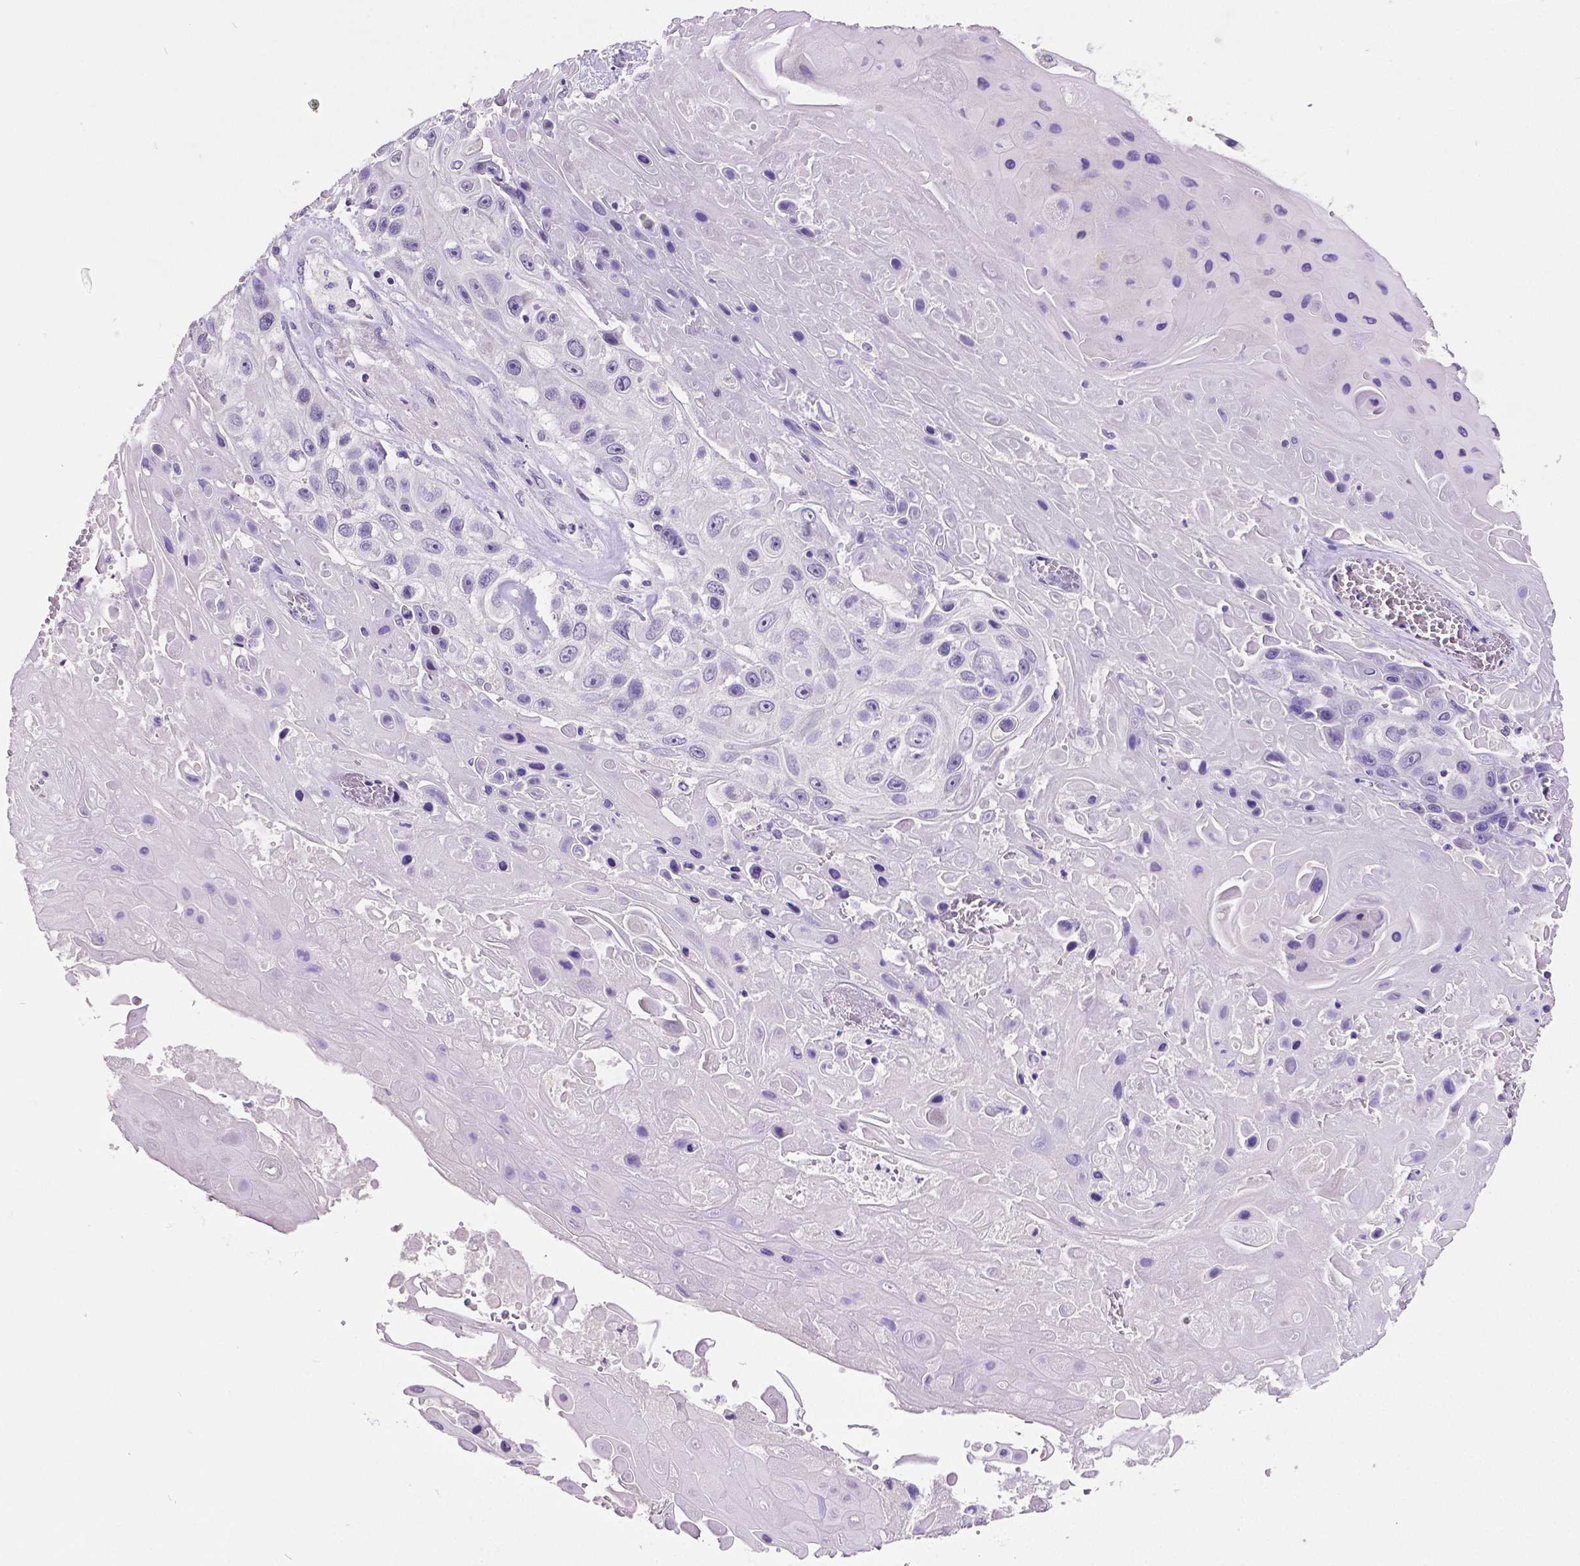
{"staining": {"intensity": "negative", "quantity": "none", "location": "none"}, "tissue": "skin cancer", "cell_type": "Tumor cells", "image_type": "cancer", "snomed": [{"axis": "morphology", "description": "Squamous cell carcinoma, NOS"}, {"axis": "topography", "description": "Skin"}], "caption": "Tumor cells show no significant staining in skin cancer.", "gene": "SATB2", "patient": {"sex": "male", "age": 82}}